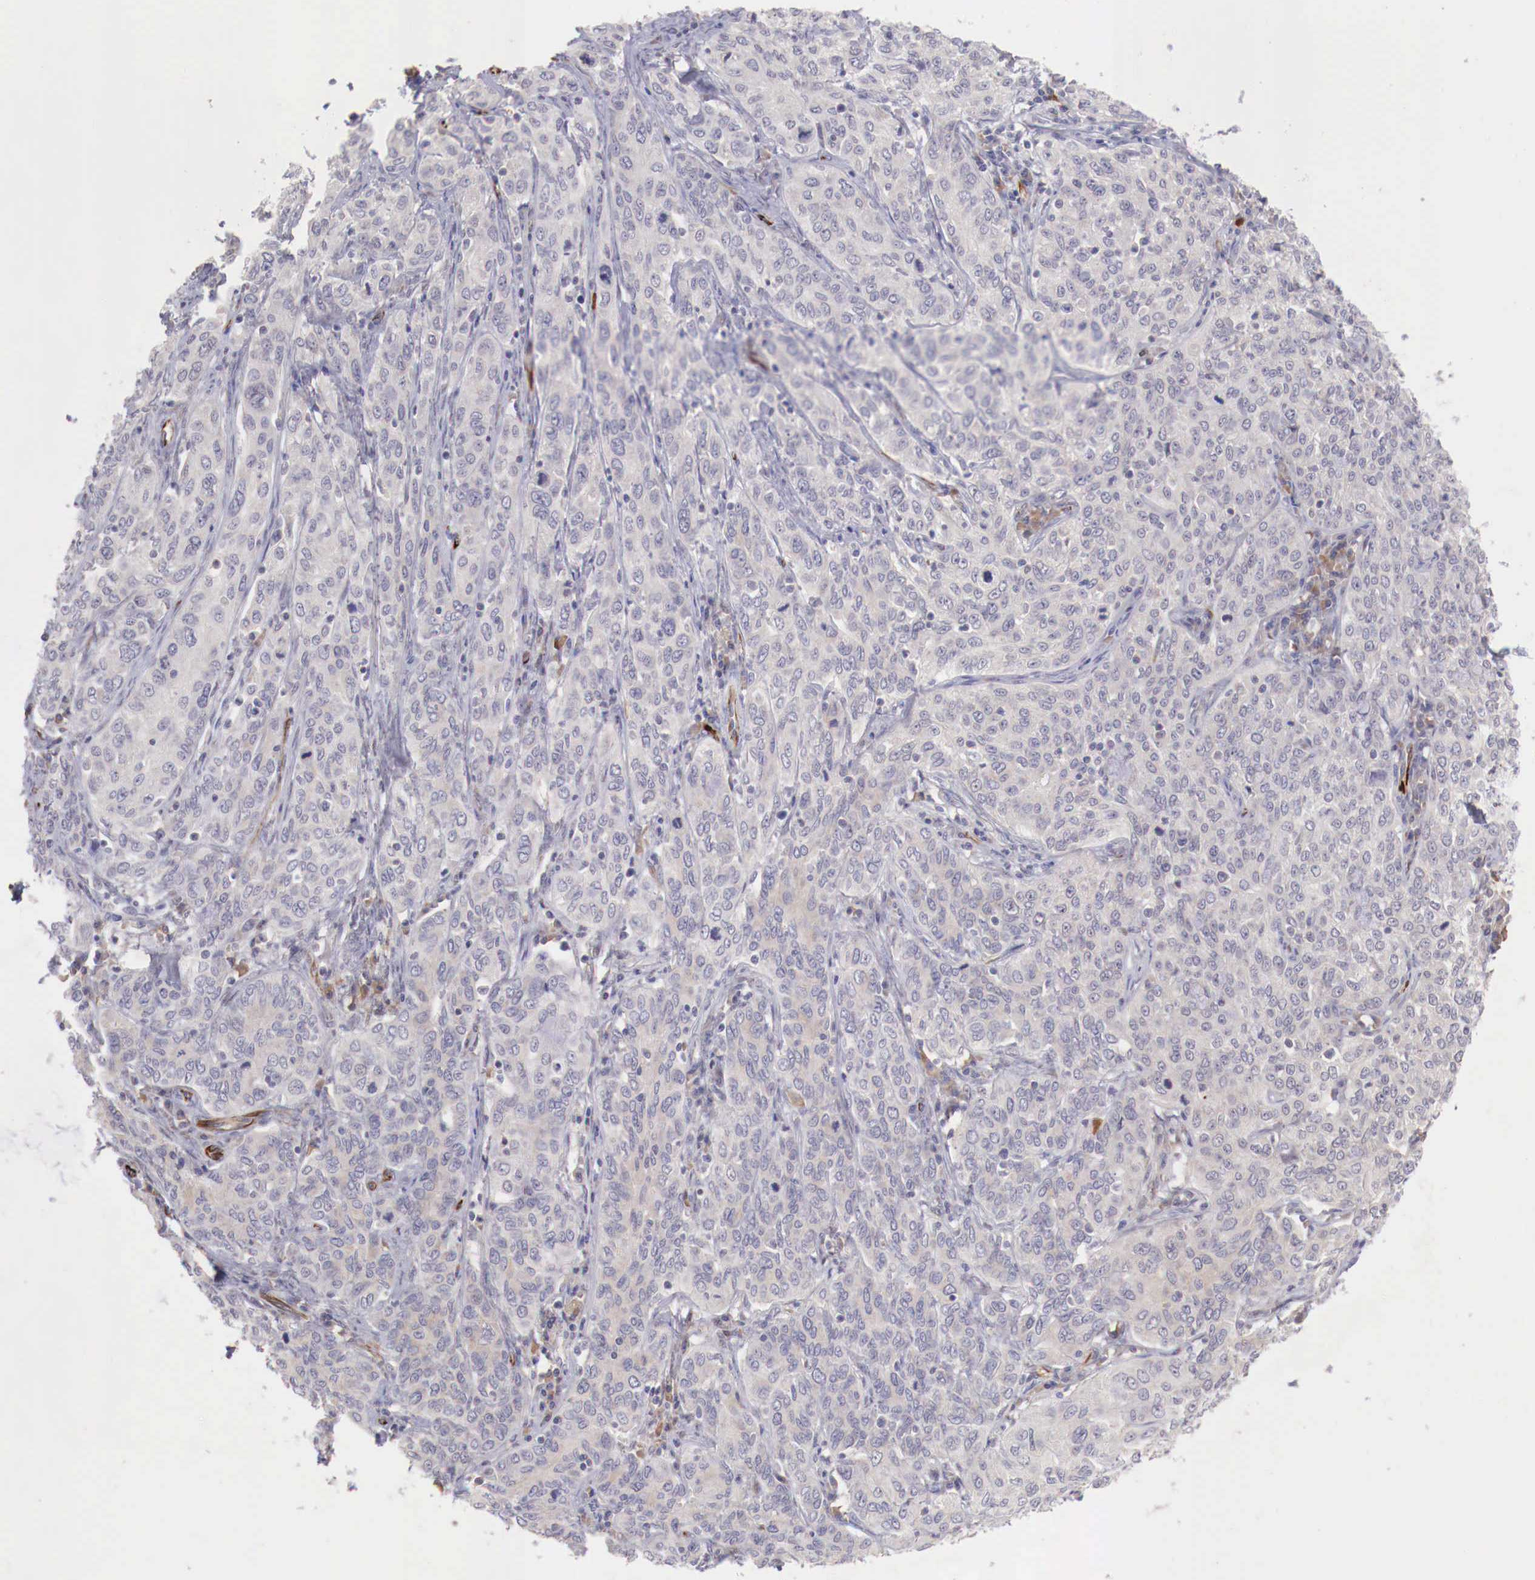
{"staining": {"intensity": "negative", "quantity": "none", "location": "none"}, "tissue": "cervical cancer", "cell_type": "Tumor cells", "image_type": "cancer", "snomed": [{"axis": "morphology", "description": "Squamous cell carcinoma, NOS"}, {"axis": "topography", "description": "Cervix"}], "caption": "Immunohistochemistry image of human cervical cancer stained for a protein (brown), which displays no expression in tumor cells.", "gene": "WT1", "patient": {"sex": "female", "age": 38}}